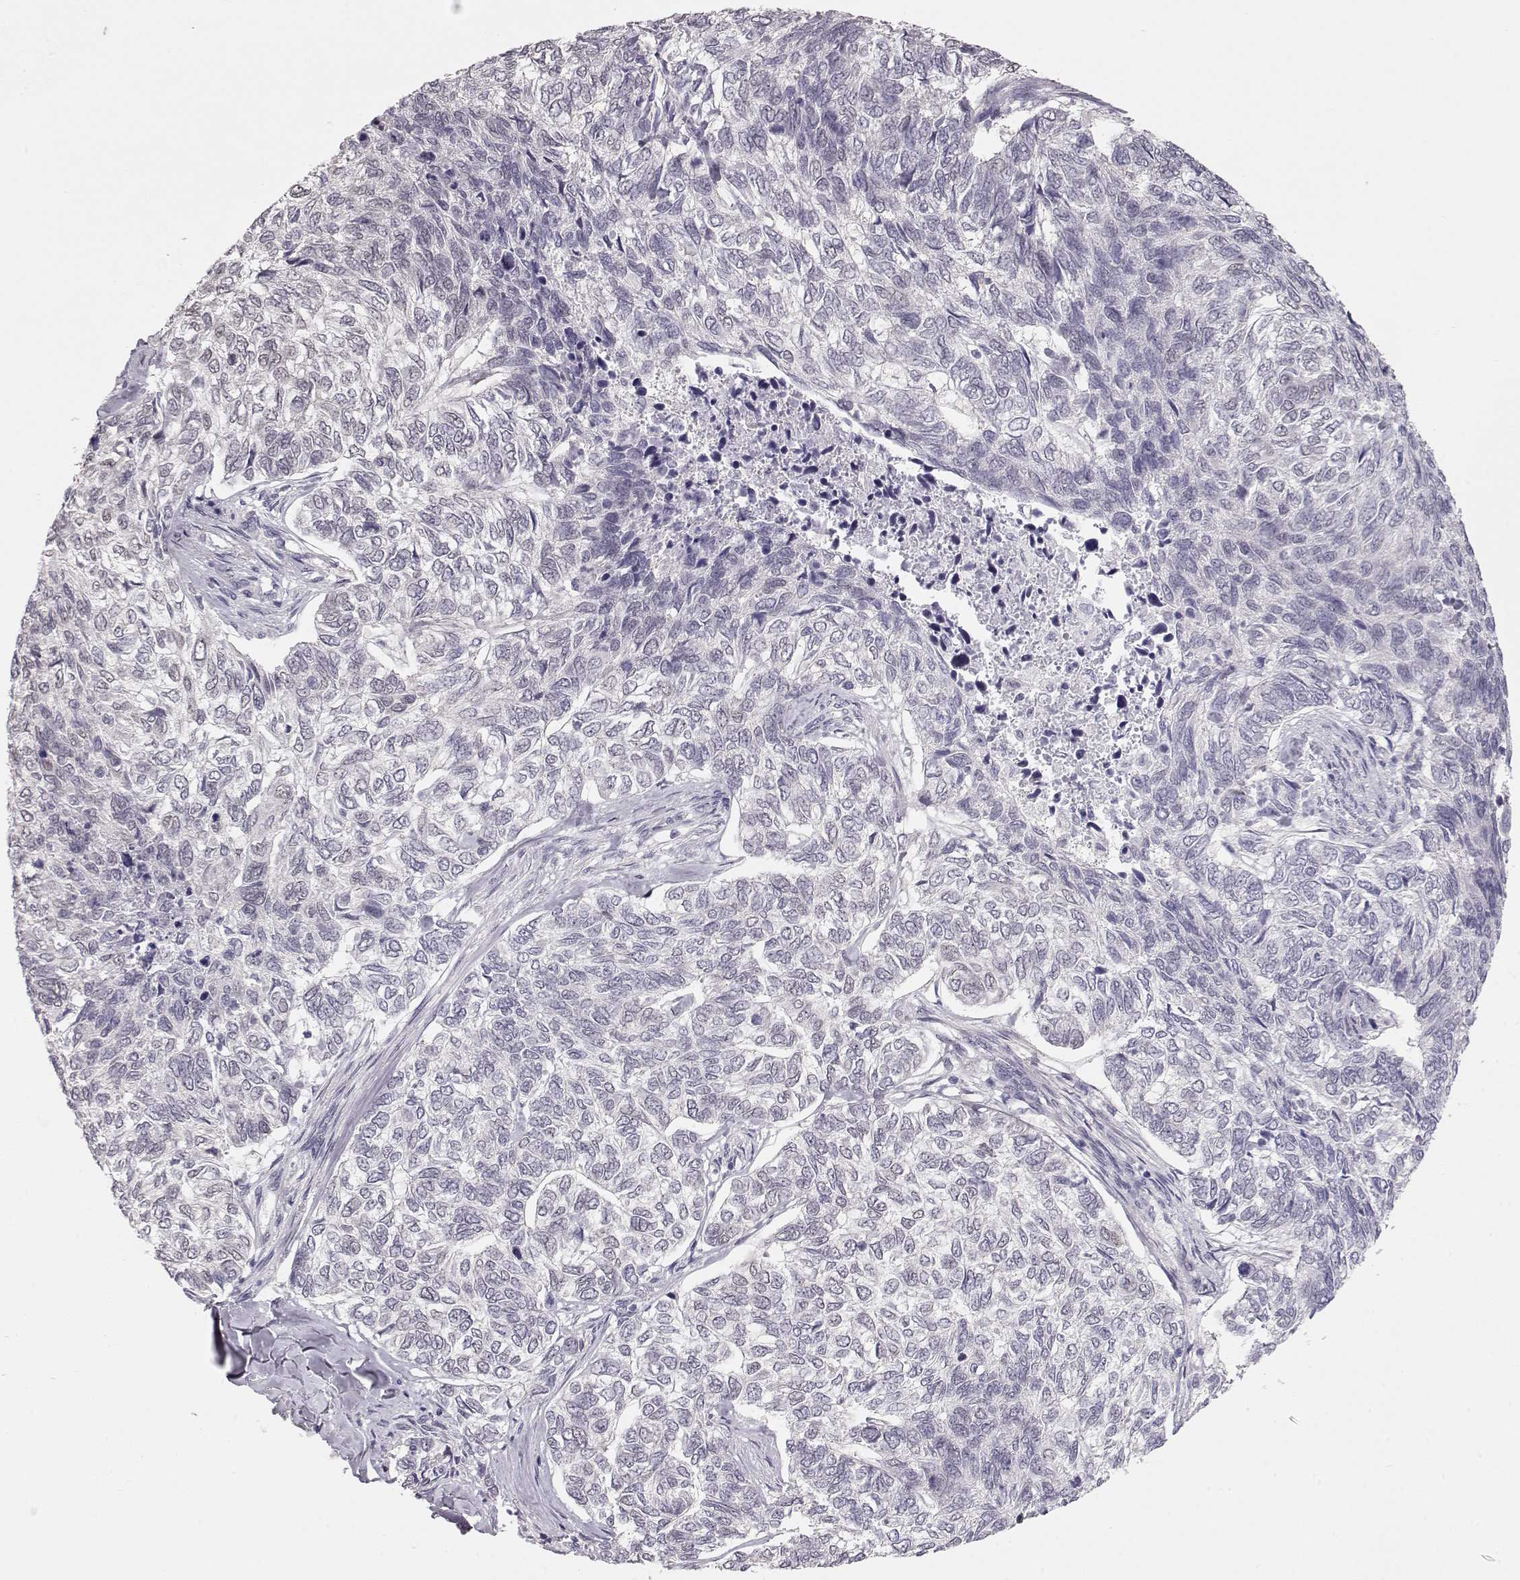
{"staining": {"intensity": "negative", "quantity": "none", "location": "none"}, "tissue": "skin cancer", "cell_type": "Tumor cells", "image_type": "cancer", "snomed": [{"axis": "morphology", "description": "Basal cell carcinoma"}, {"axis": "topography", "description": "Skin"}], "caption": "This is an immunohistochemistry (IHC) histopathology image of human skin basal cell carcinoma. There is no positivity in tumor cells.", "gene": "FAM205A", "patient": {"sex": "female", "age": 65}}